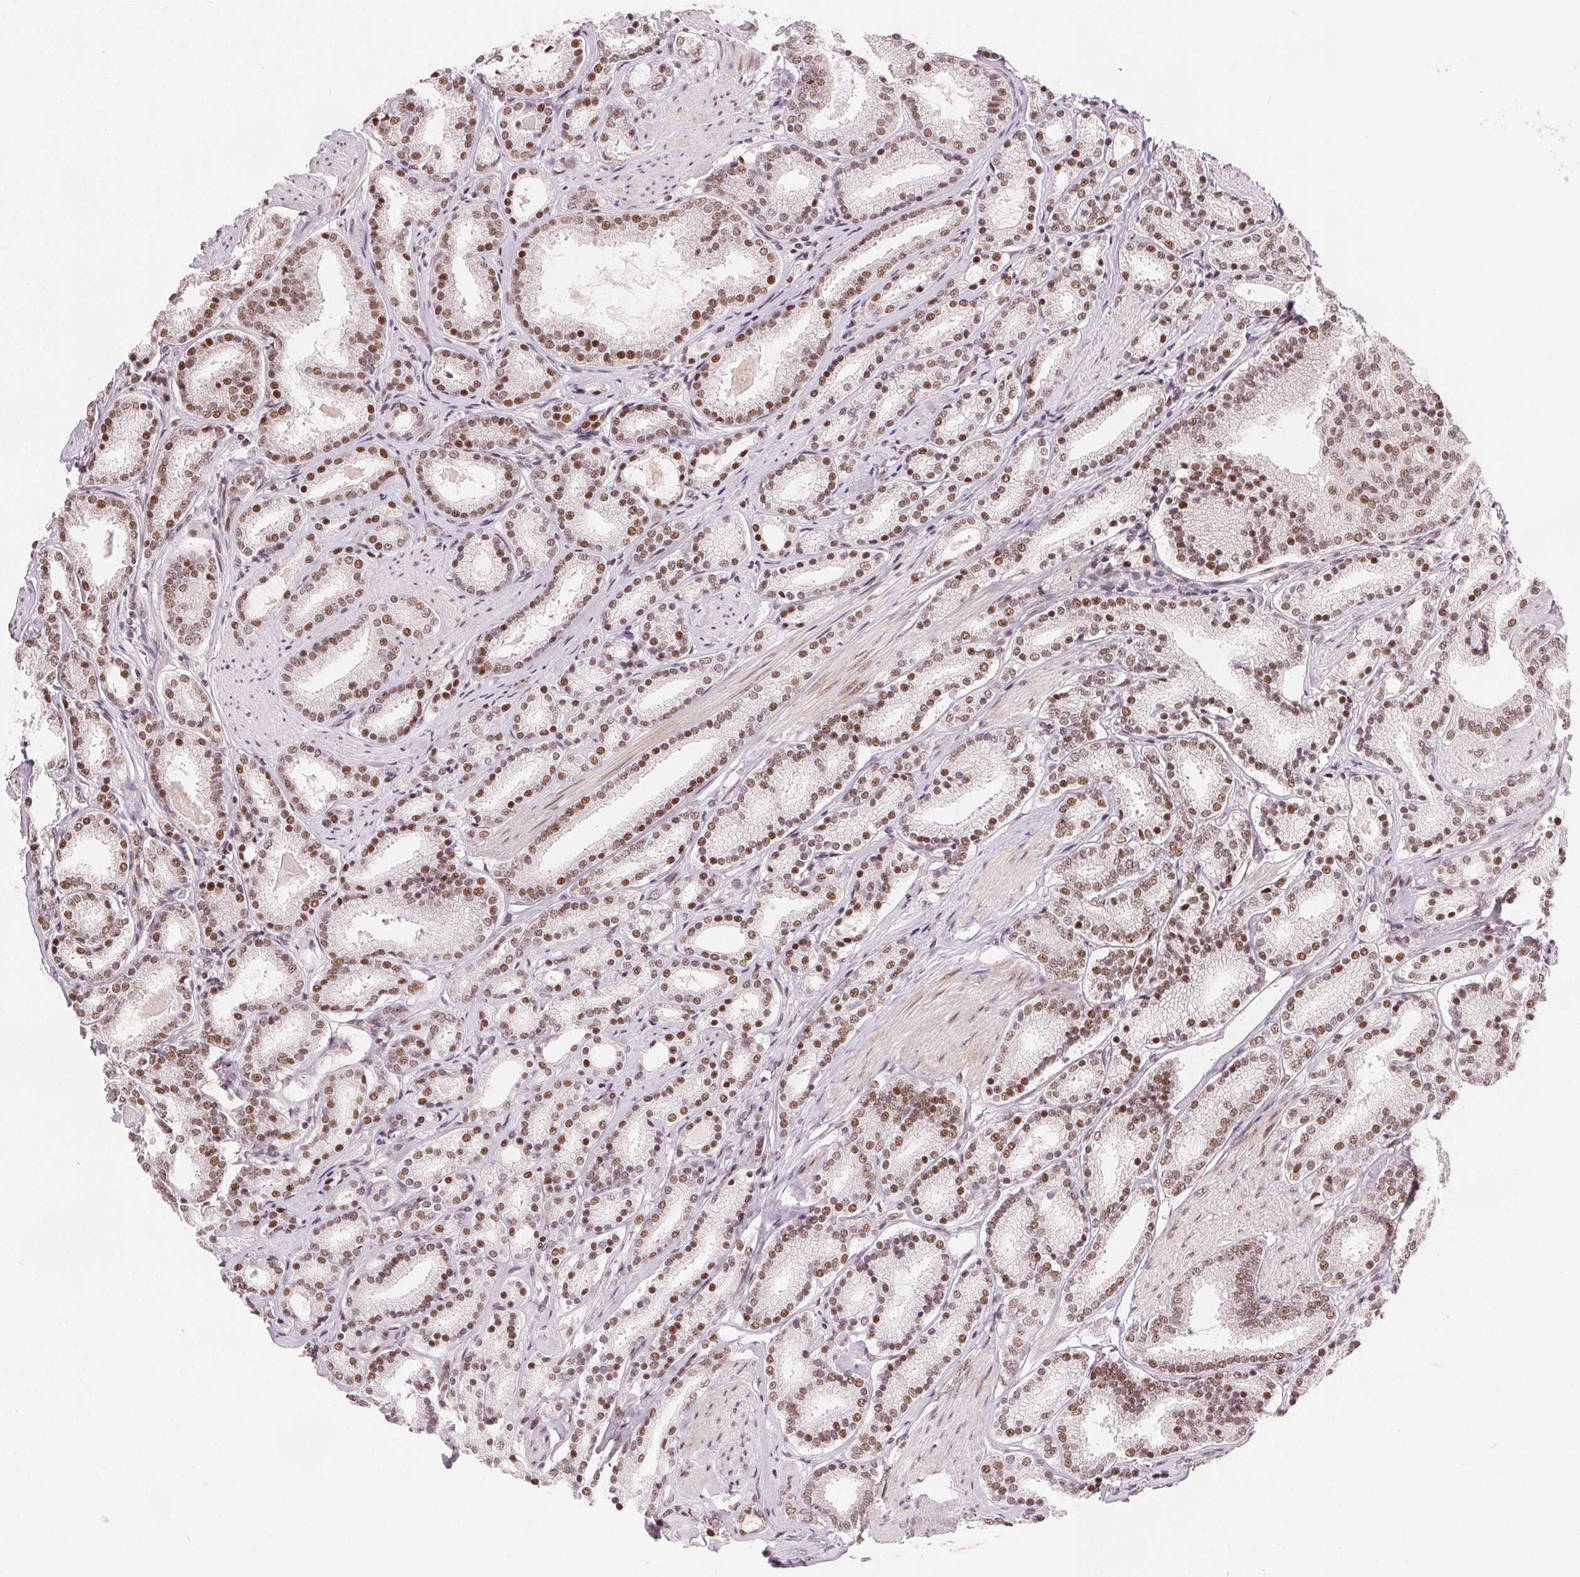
{"staining": {"intensity": "moderate", "quantity": ">75%", "location": "nuclear"}, "tissue": "prostate cancer", "cell_type": "Tumor cells", "image_type": "cancer", "snomed": [{"axis": "morphology", "description": "Adenocarcinoma, High grade"}, {"axis": "topography", "description": "Prostate"}], "caption": "Prostate cancer (adenocarcinoma (high-grade)) was stained to show a protein in brown. There is medium levels of moderate nuclear staining in about >75% of tumor cells.", "gene": "ZNF703", "patient": {"sex": "male", "age": 63}}